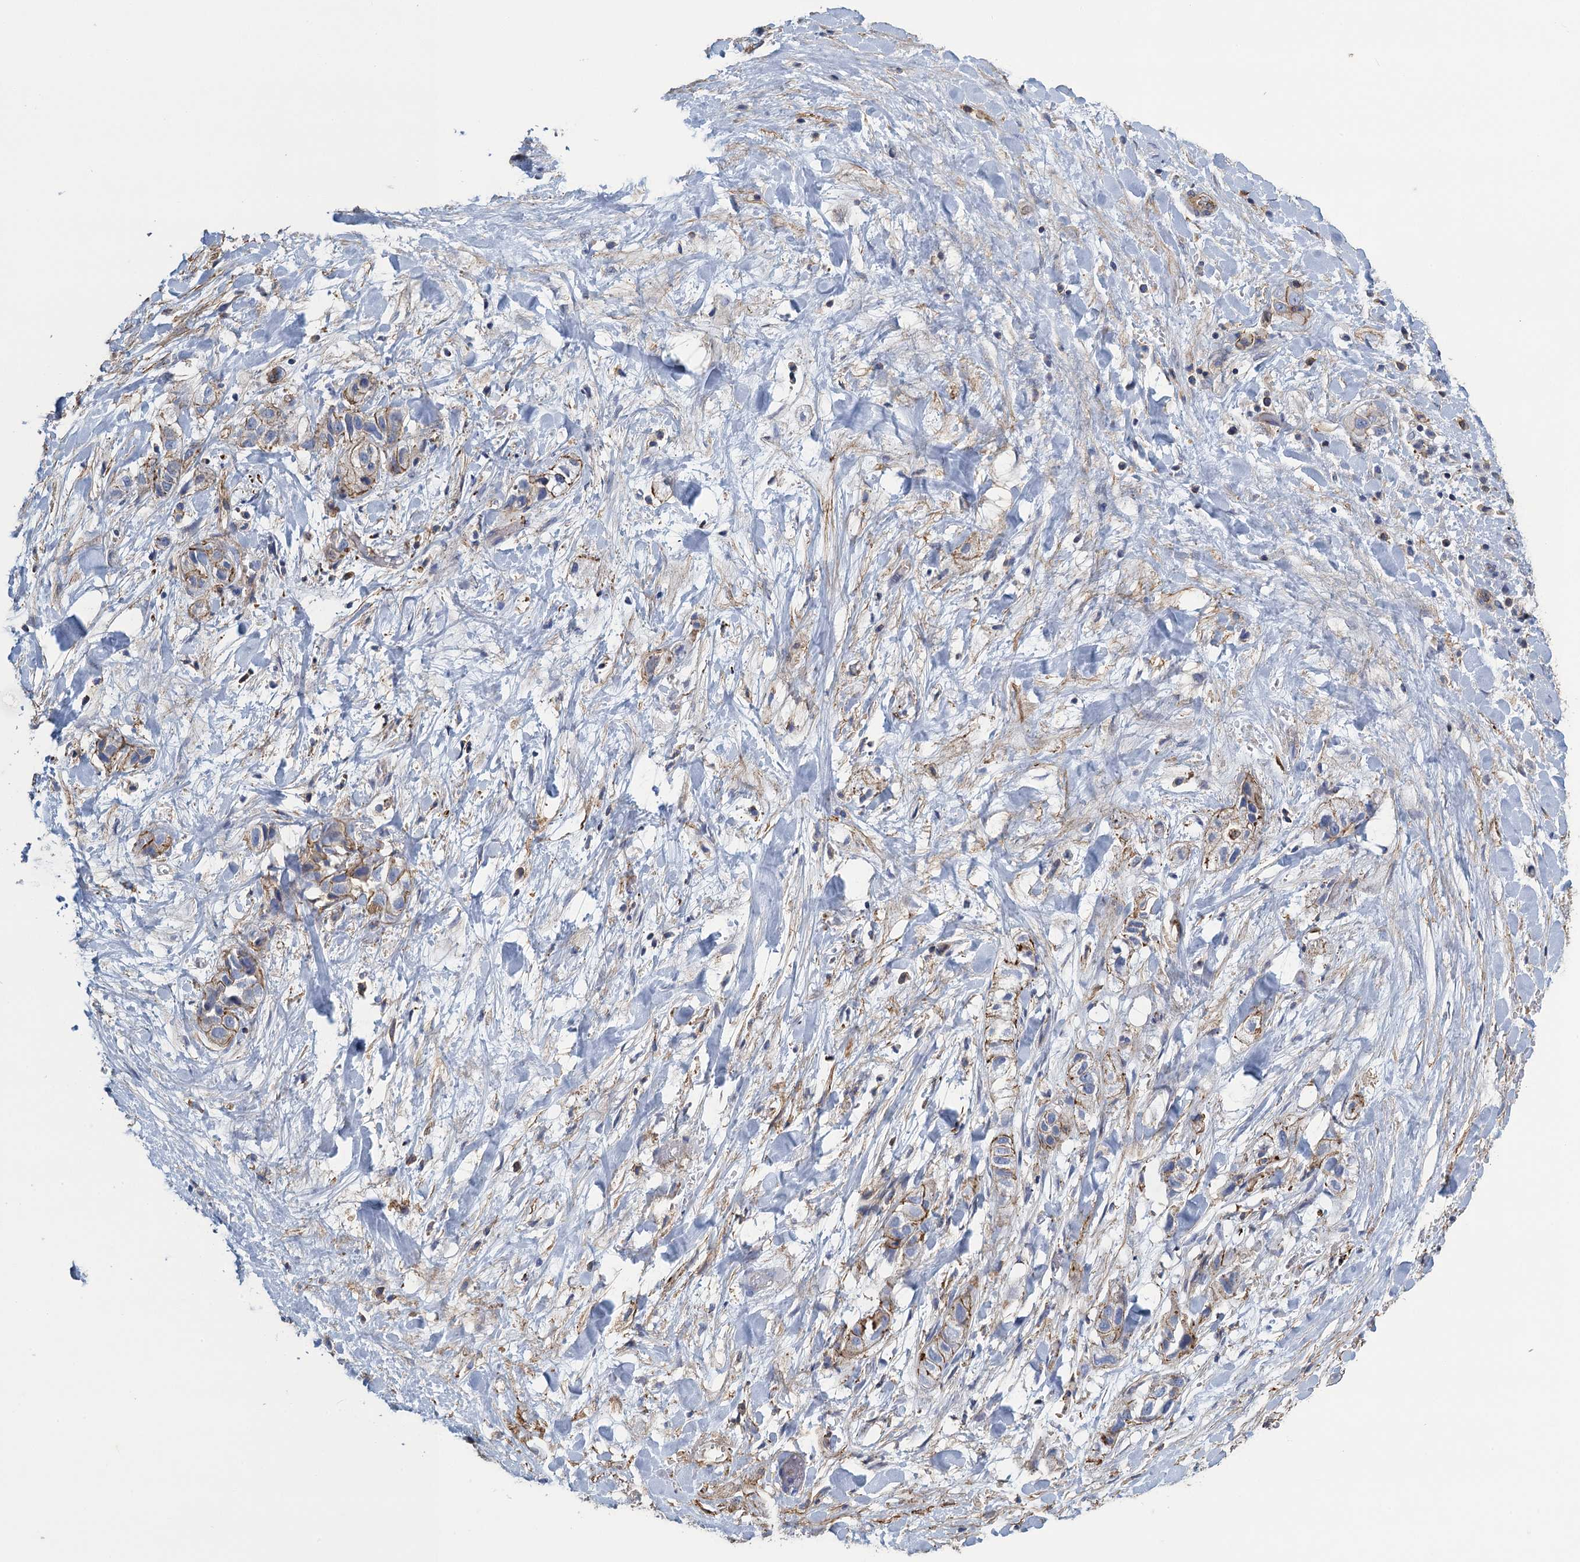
{"staining": {"intensity": "moderate", "quantity": "25%-75%", "location": "cytoplasmic/membranous"}, "tissue": "liver cancer", "cell_type": "Tumor cells", "image_type": "cancer", "snomed": [{"axis": "morphology", "description": "Cholangiocarcinoma"}, {"axis": "topography", "description": "Liver"}], "caption": "Cholangiocarcinoma (liver) stained for a protein (brown) exhibits moderate cytoplasmic/membranous positive expression in about 25%-75% of tumor cells.", "gene": "PROSER2", "patient": {"sex": "female", "age": 52}}